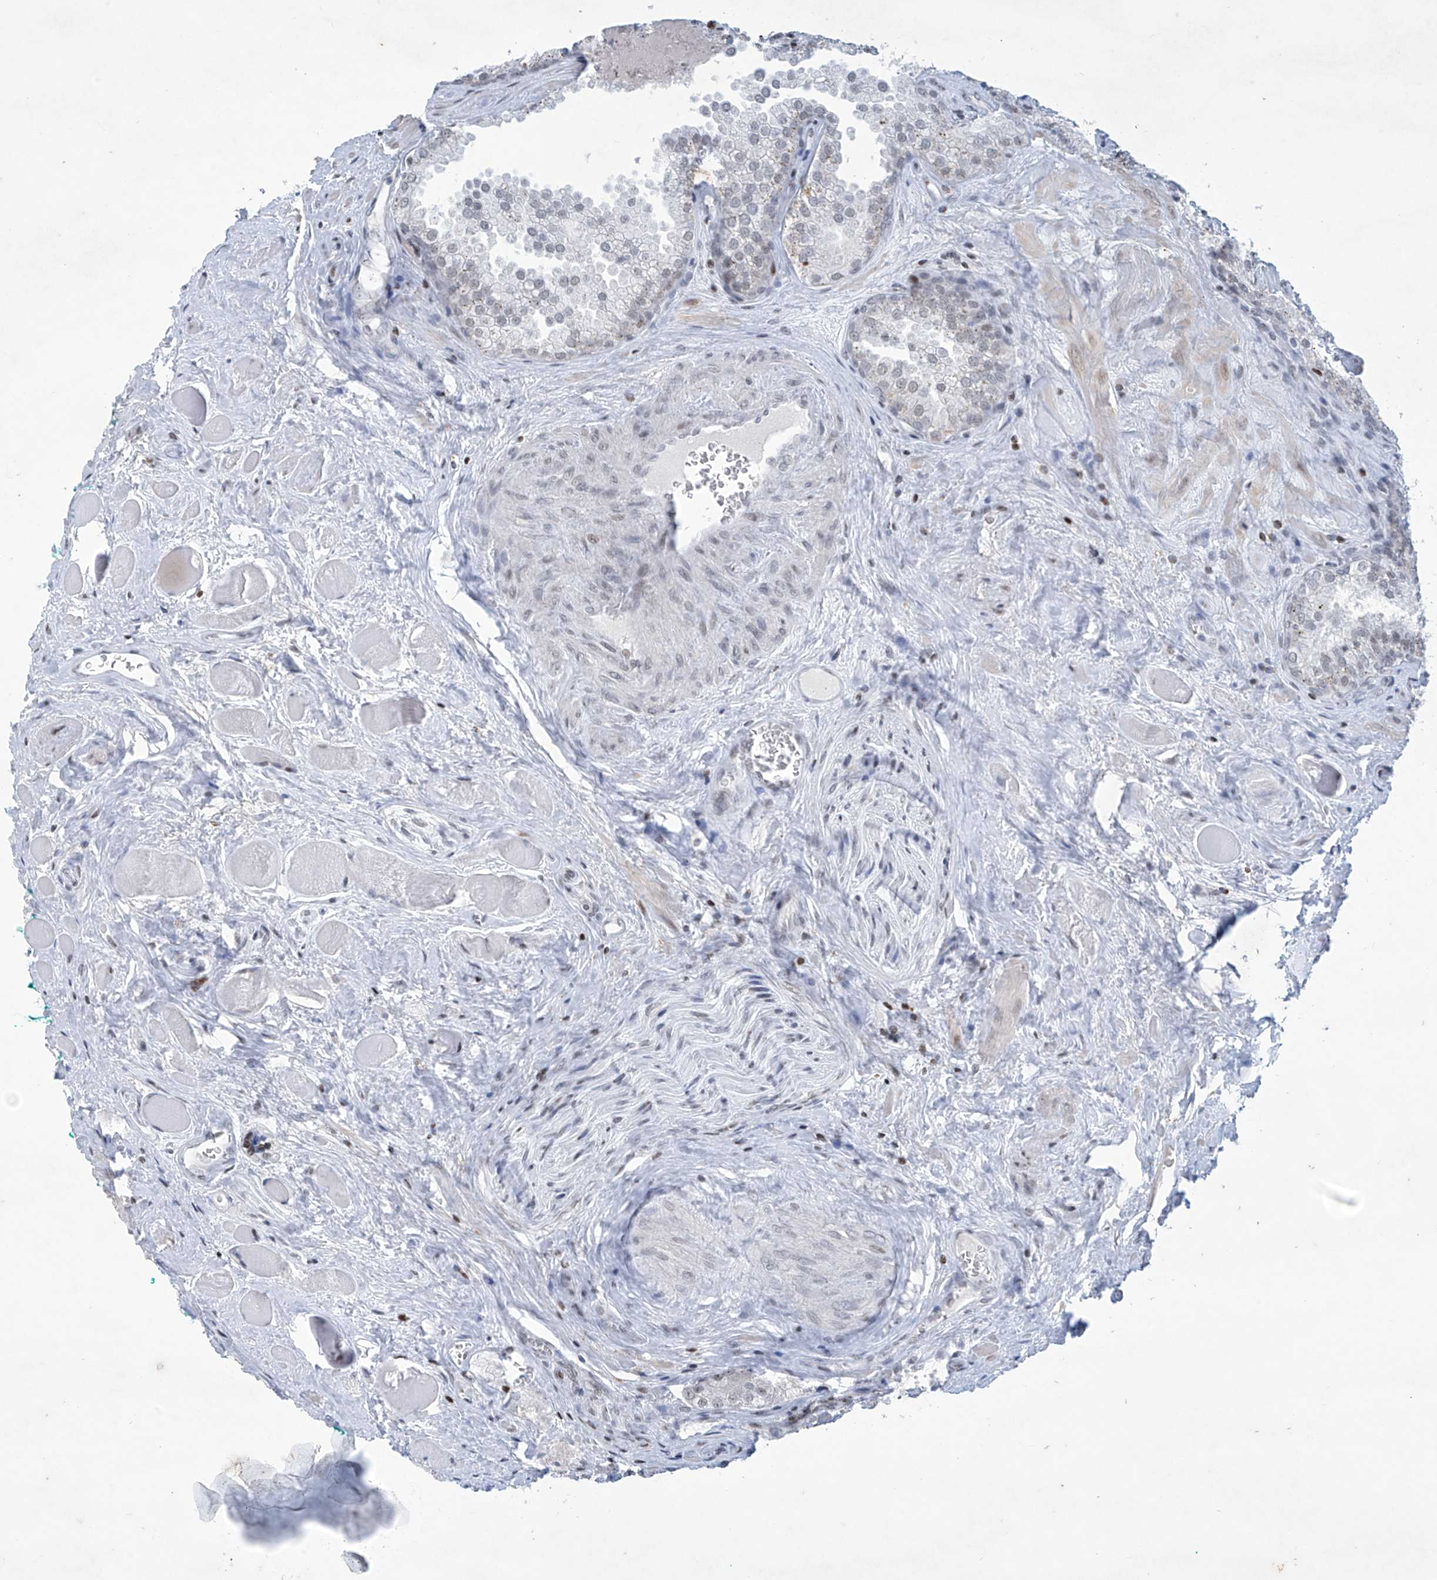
{"staining": {"intensity": "negative", "quantity": "none", "location": "none"}, "tissue": "prostate cancer", "cell_type": "Tumor cells", "image_type": "cancer", "snomed": [{"axis": "morphology", "description": "Adenocarcinoma, Low grade"}, {"axis": "topography", "description": "Prostate"}], "caption": "Immunohistochemistry histopathology image of neoplastic tissue: human adenocarcinoma (low-grade) (prostate) stained with DAB (3,3'-diaminobenzidine) displays no significant protein positivity in tumor cells. The staining was performed using DAB to visualize the protein expression in brown, while the nuclei were stained in blue with hematoxylin (Magnification: 20x).", "gene": "RFX7", "patient": {"sex": "male", "age": 67}}